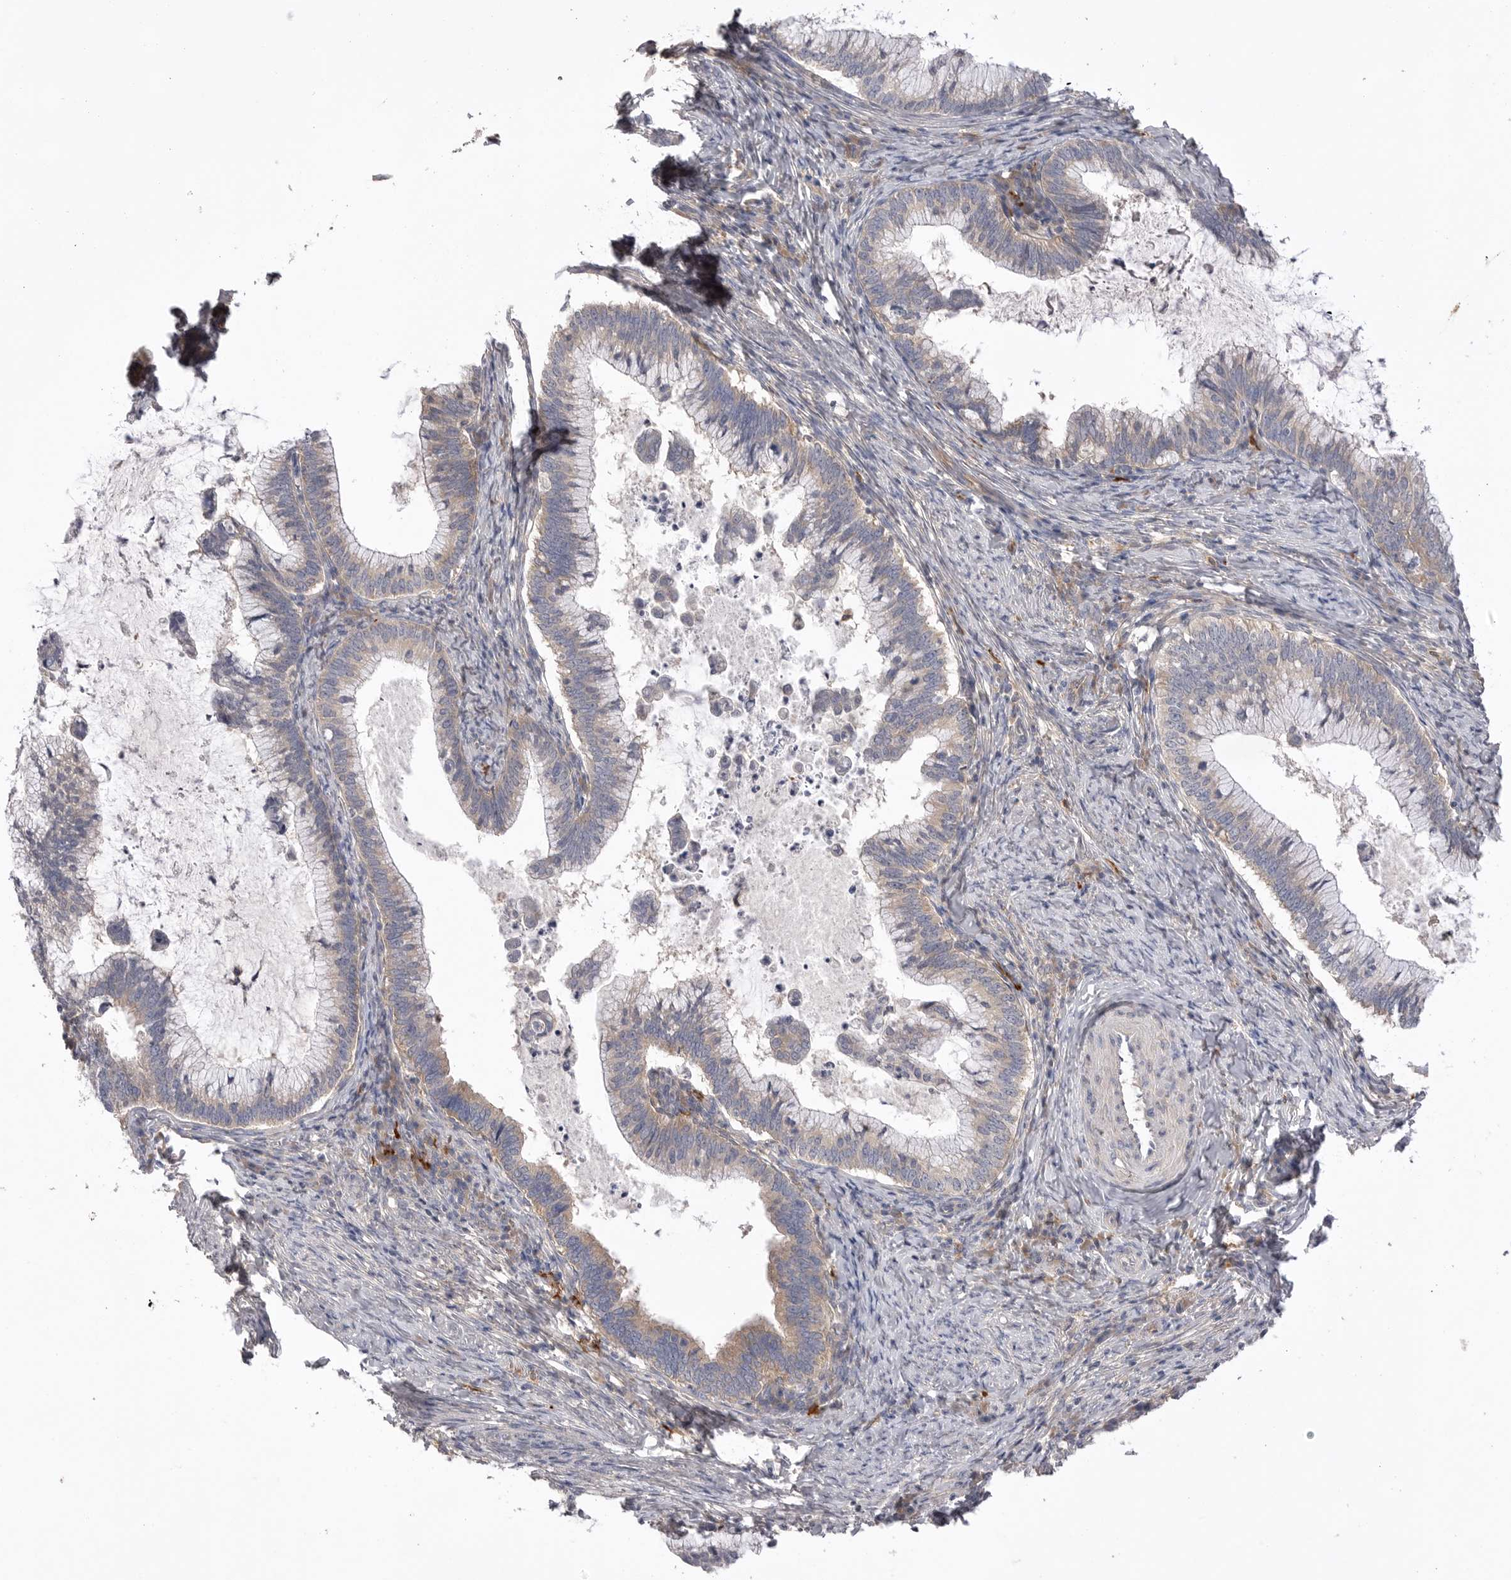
{"staining": {"intensity": "weak", "quantity": "<25%", "location": "cytoplasmic/membranous"}, "tissue": "cervical cancer", "cell_type": "Tumor cells", "image_type": "cancer", "snomed": [{"axis": "morphology", "description": "Adenocarcinoma, NOS"}, {"axis": "topography", "description": "Cervix"}], "caption": "Tumor cells are negative for brown protein staining in cervical cancer (adenocarcinoma).", "gene": "VAC14", "patient": {"sex": "female", "age": 36}}